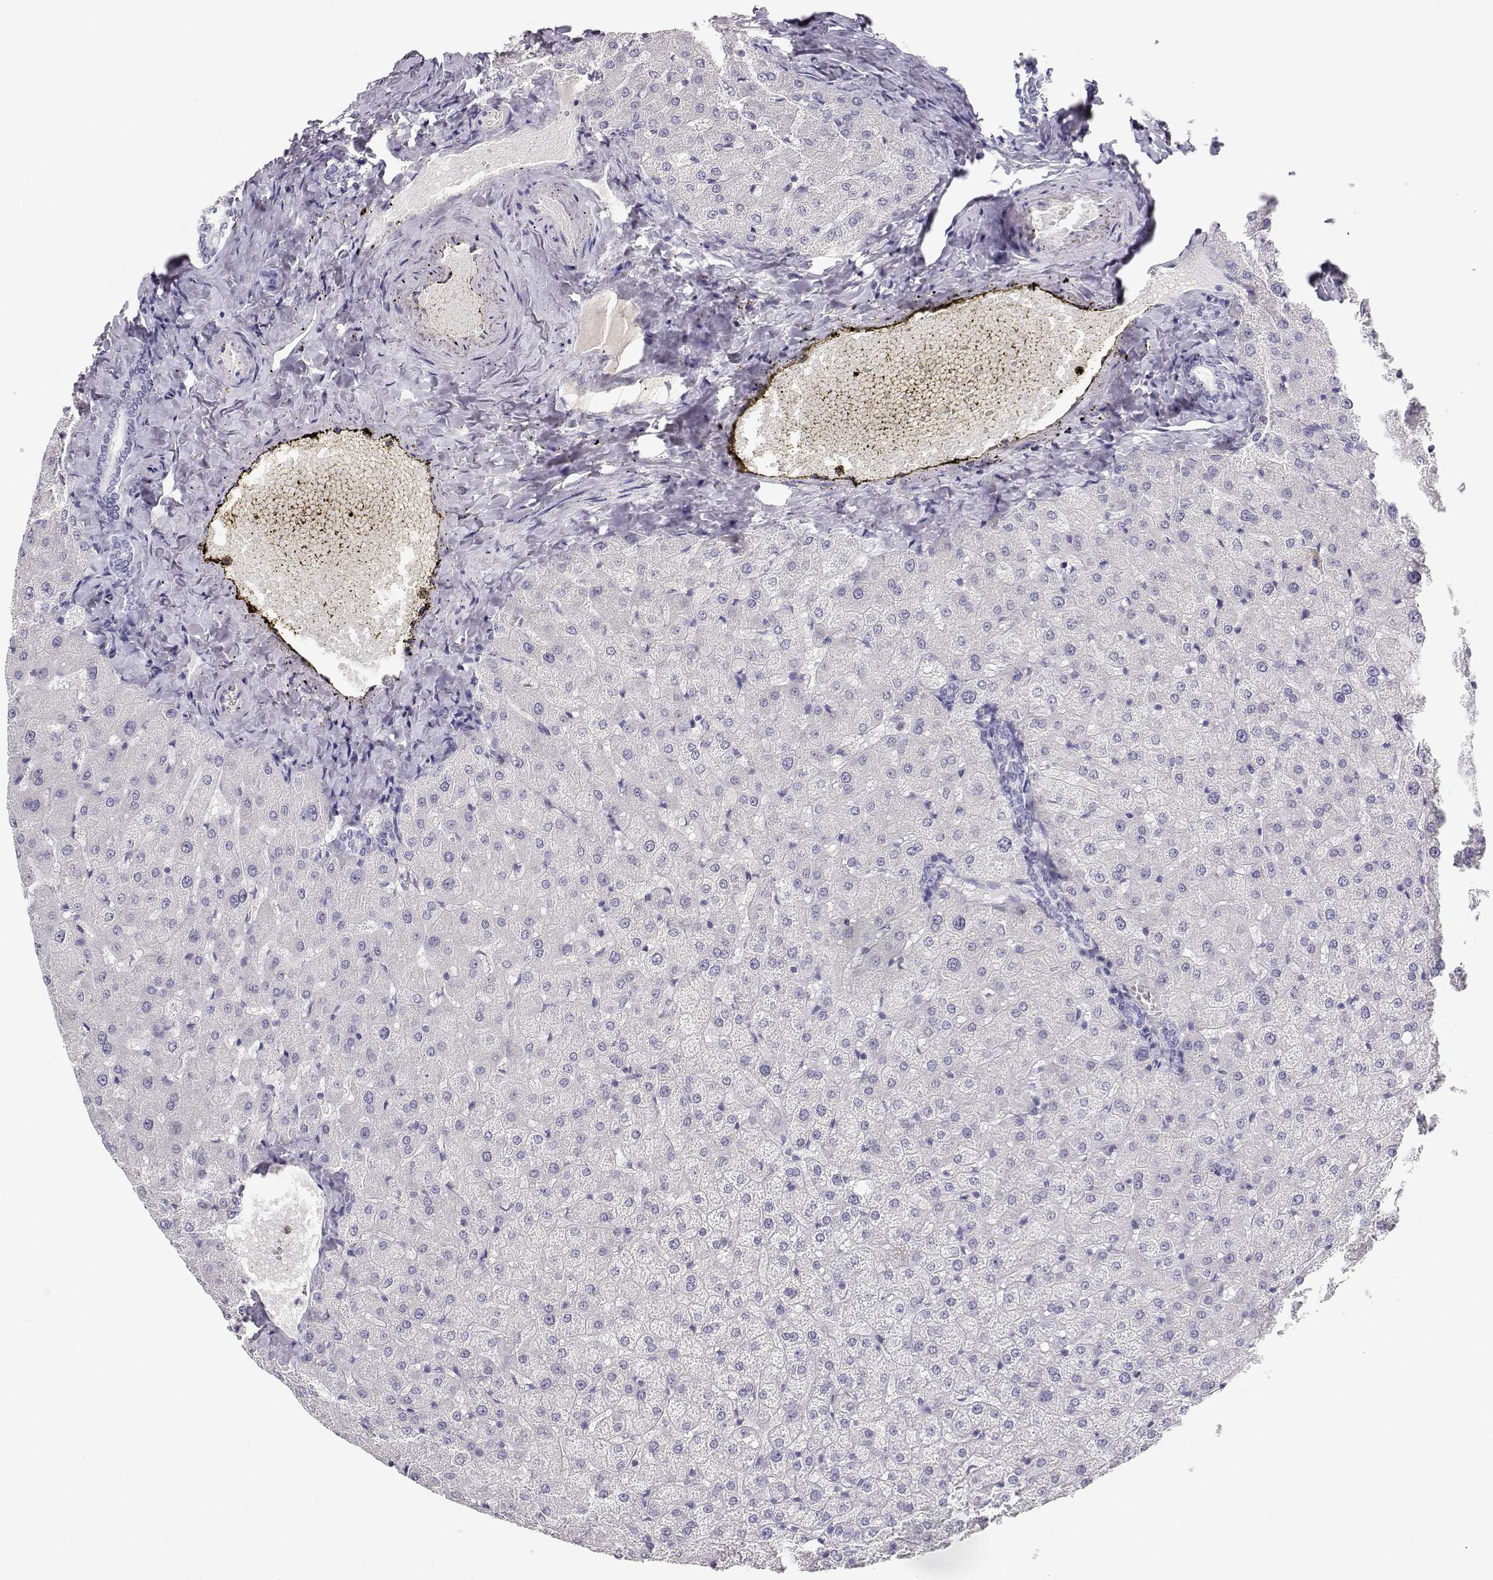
{"staining": {"intensity": "negative", "quantity": "none", "location": "none"}, "tissue": "liver", "cell_type": "Cholangiocytes", "image_type": "normal", "snomed": [{"axis": "morphology", "description": "Normal tissue, NOS"}, {"axis": "topography", "description": "Liver"}], "caption": "The image exhibits no staining of cholangiocytes in normal liver.", "gene": "GPR174", "patient": {"sex": "female", "age": 50}}